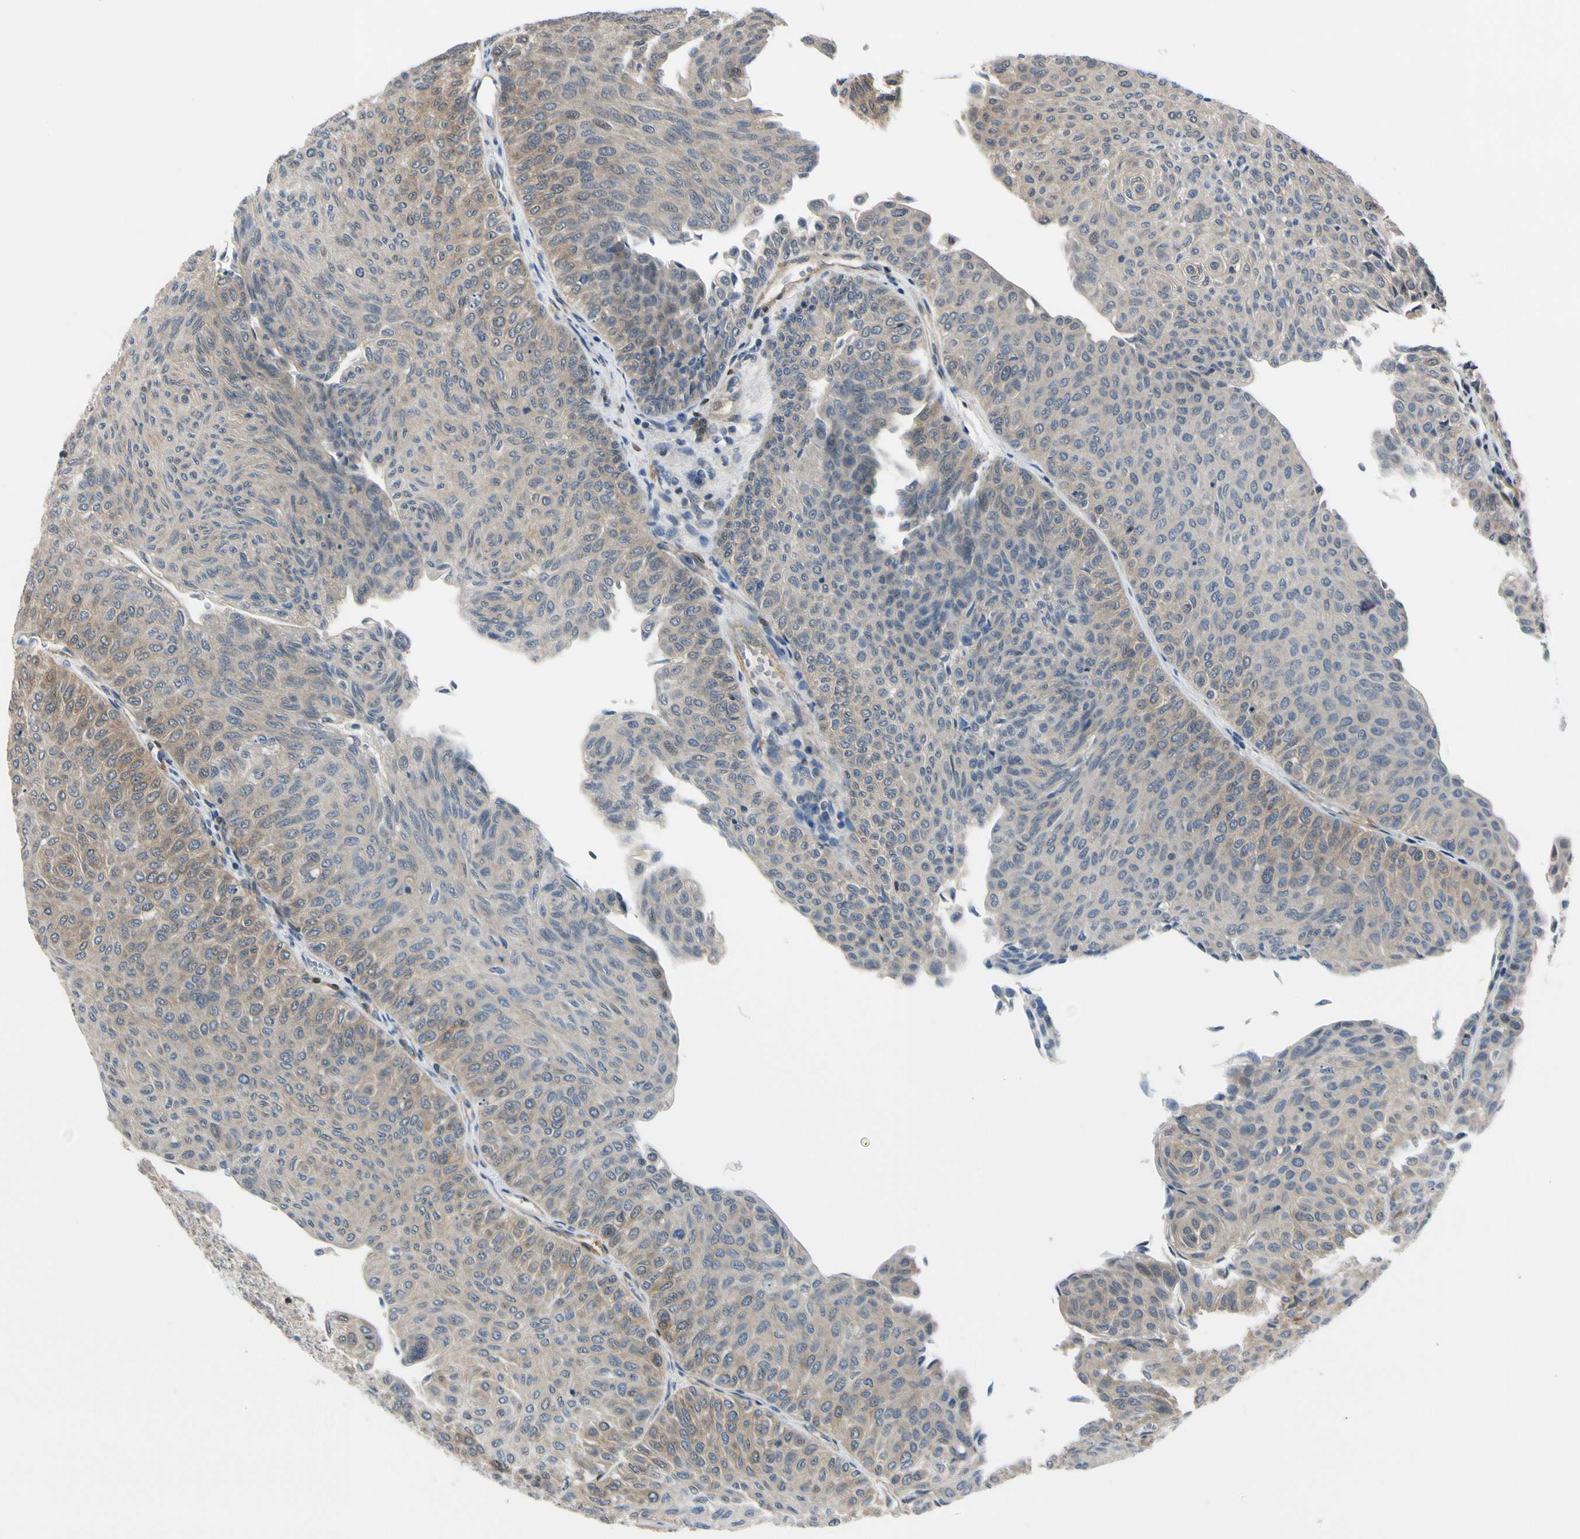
{"staining": {"intensity": "weak", "quantity": ">75%", "location": "cytoplasmic/membranous"}, "tissue": "urothelial cancer", "cell_type": "Tumor cells", "image_type": "cancer", "snomed": [{"axis": "morphology", "description": "Urothelial carcinoma, Low grade"}, {"axis": "topography", "description": "Urinary bladder"}], "caption": "Immunohistochemistry (IHC) of urothelial carcinoma (low-grade) demonstrates low levels of weak cytoplasmic/membranous expression in about >75% of tumor cells.", "gene": "RASGRF1", "patient": {"sex": "male", "age": 78}}